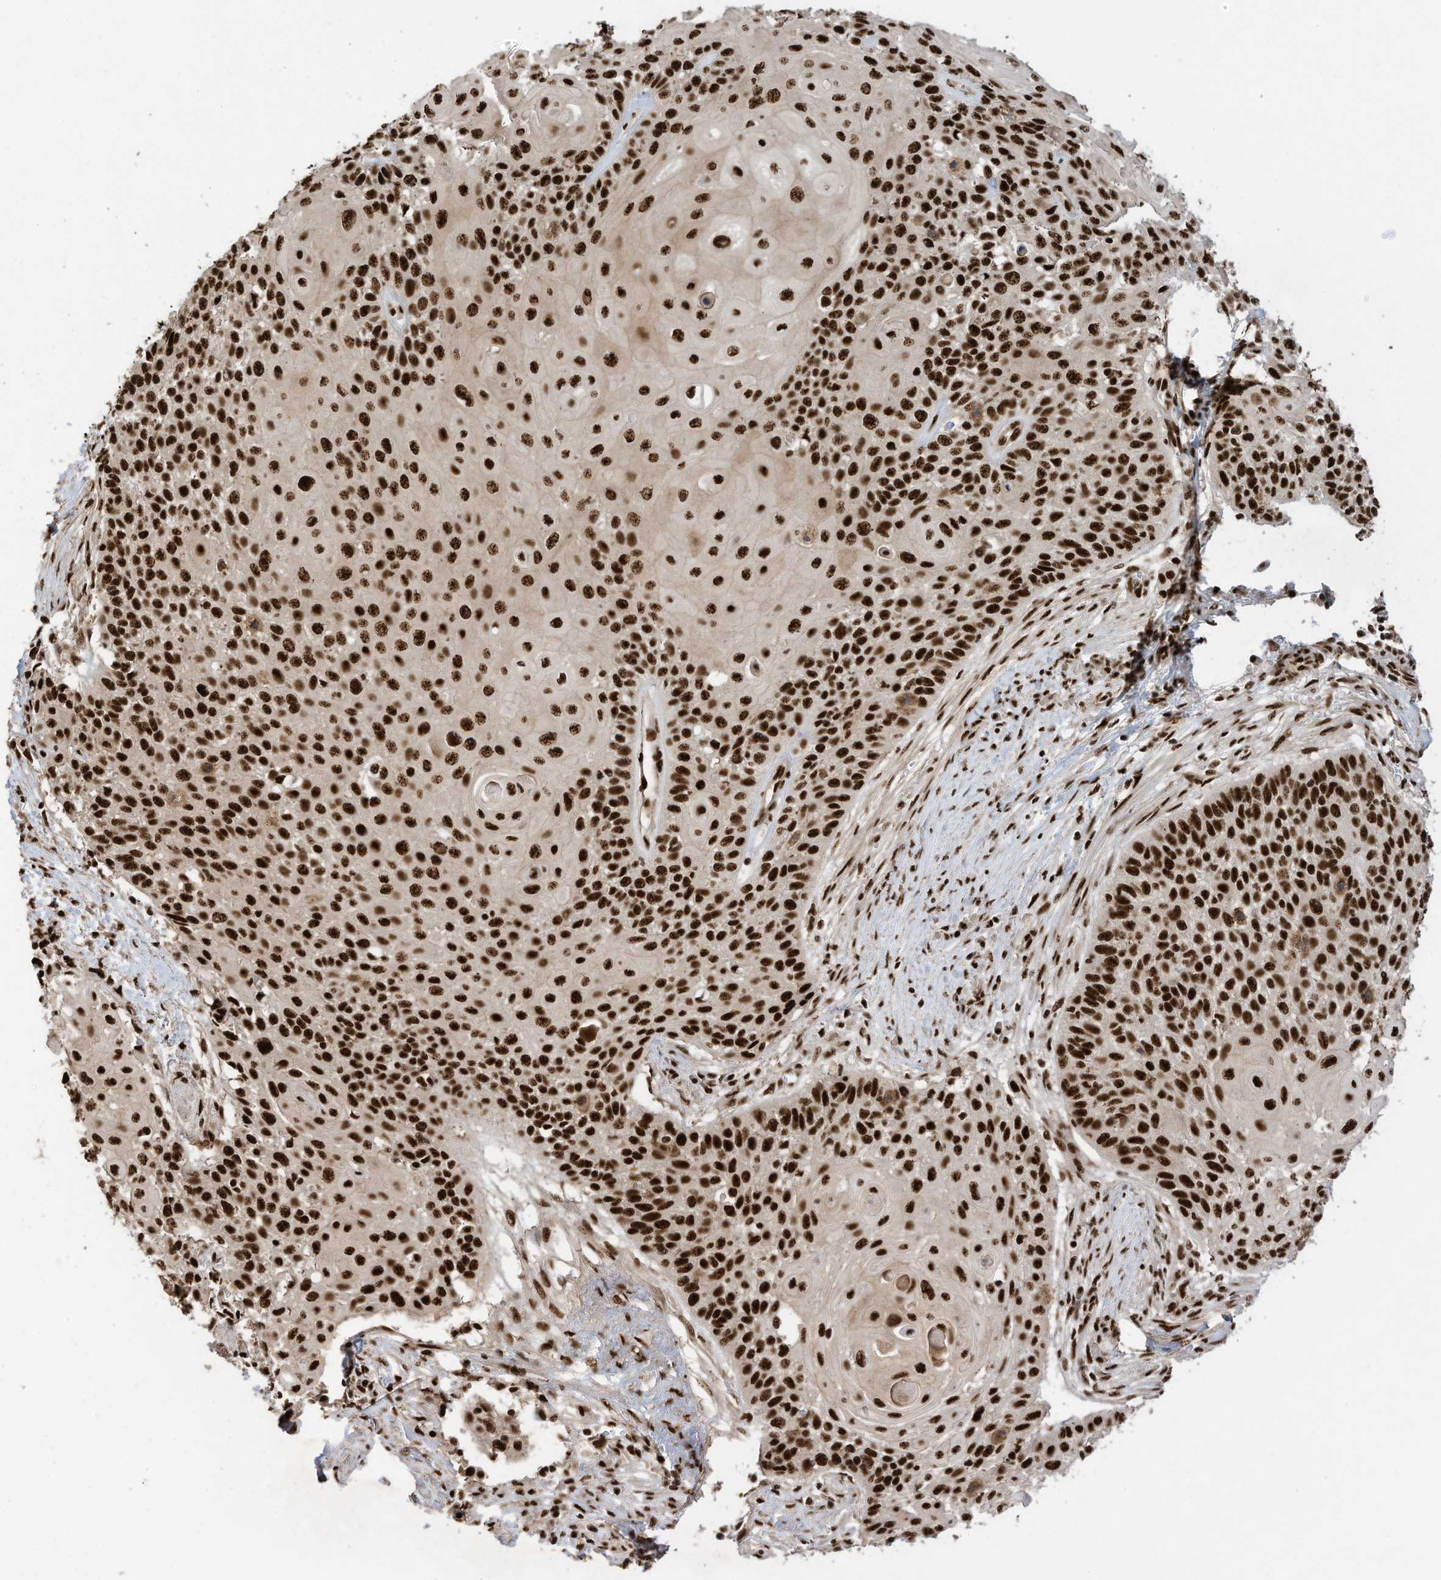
{"staining": {"intensity": "strong", "quantity": ">75%", "location": "nuclear"}, "tissue": "cervical cancer", "cell_type": "Tumor cells", "image_type": "cancer", "snomed": [{"axis": "morphology", "description": "Squamous cell carcinoma, NOS"}, {"axis": "topography", "description": "Cervix"}], "caption": "Immunohistochemistry (IHC) of cervical cancer exhibits high levels of strong nuclear staining in approximately >75% of tumor cells.", "gene": "SF3A3", "patient": {"sex": "female", "age": 39}}